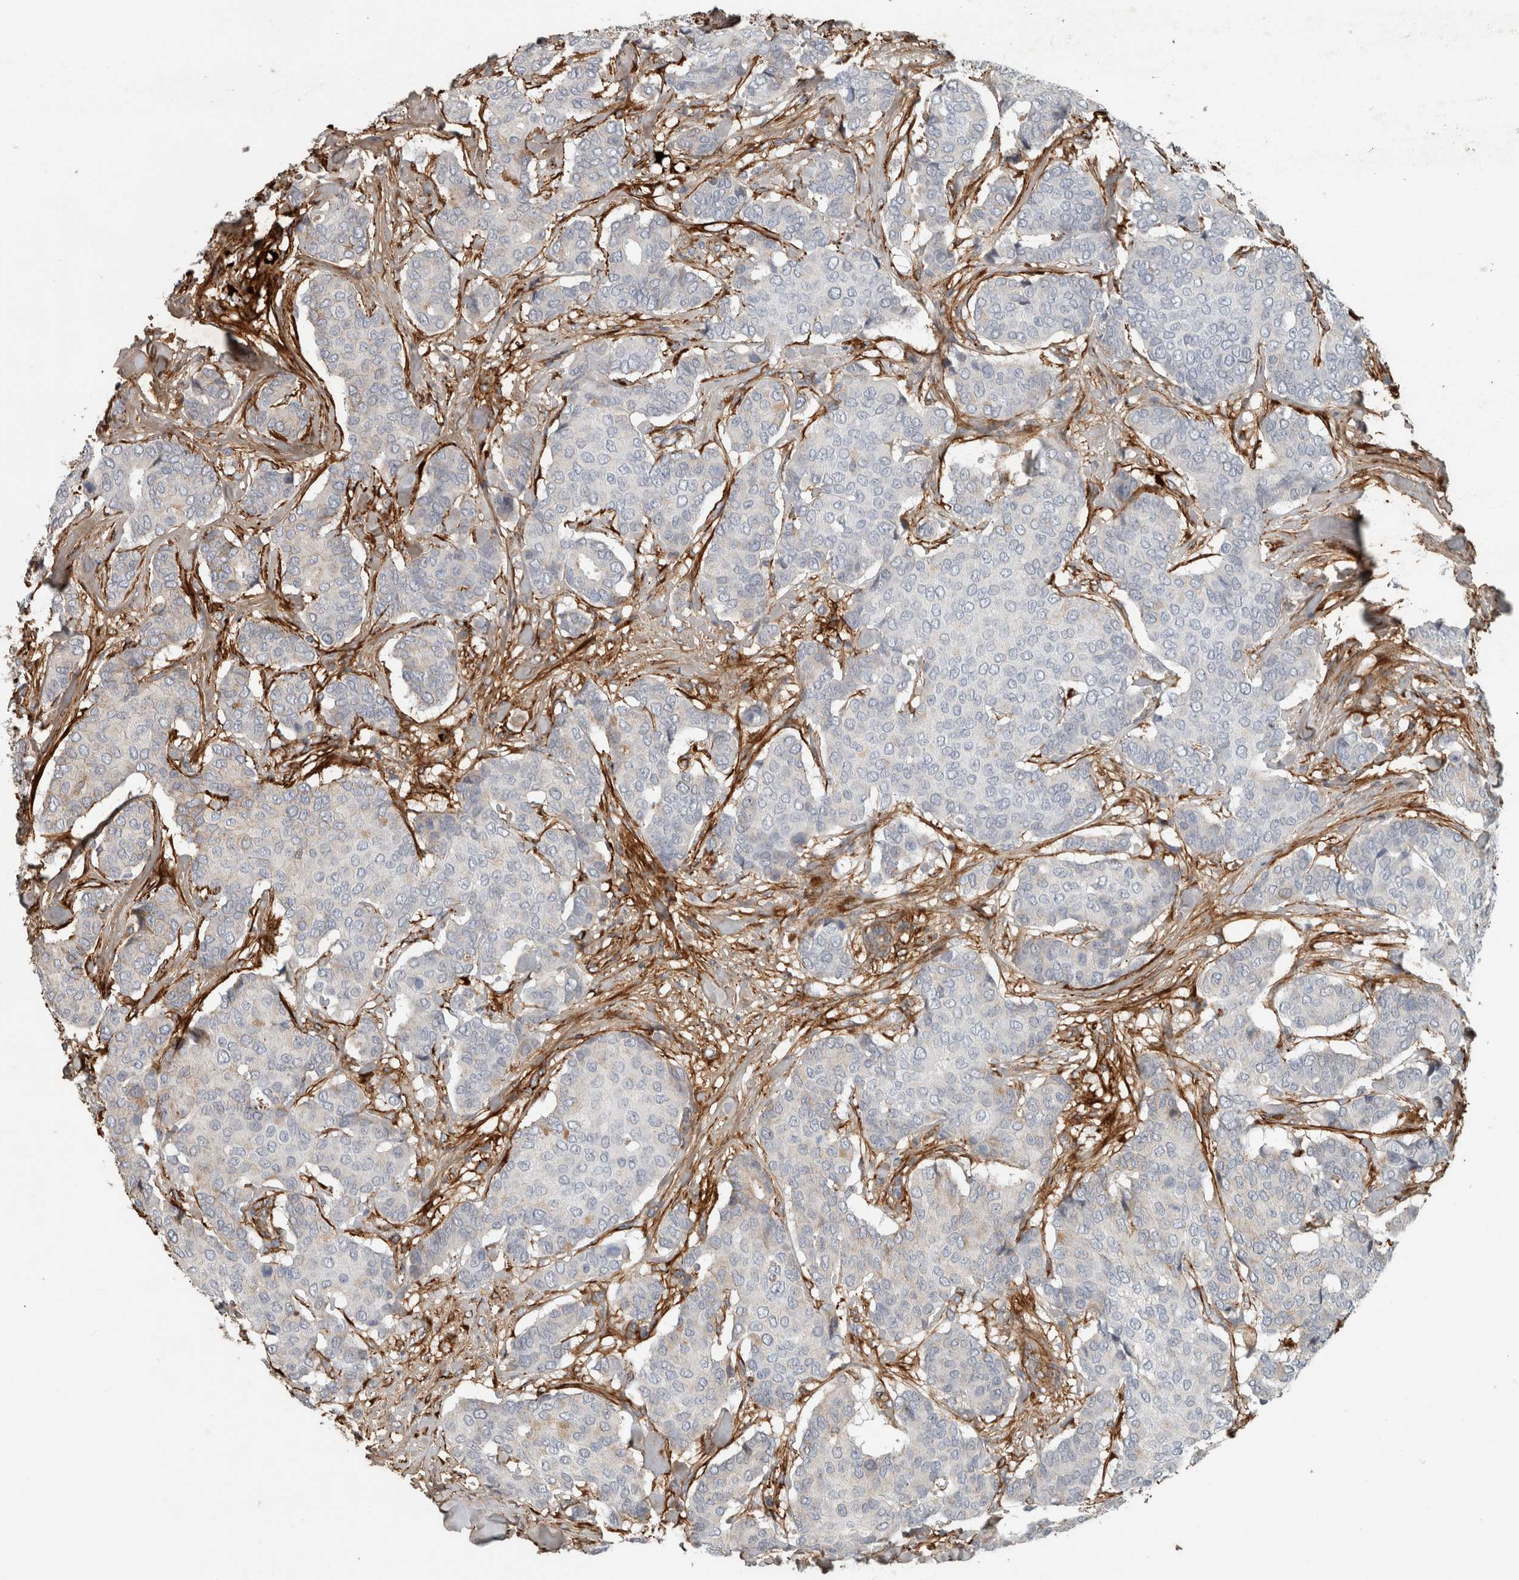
{"staining": {"intensity": "negative", "quantity": "none", "location": "none"}, "tissue": "breast cancer", "cell_type": "Tumor cells", "image_type": "cancer", "snomed": [{"axis": "morphology", "description": "Duct carcinoma"}, {"axis": "topography", "description": "Breast"}], "caption": "Breast cancer was stained to show a protein in brown. There is no significant staining in tumor cells. (DAB IHC with hematoxylin counter stain).", "gene": "FN1", "patient": {"sex": "female", "age": 75}}